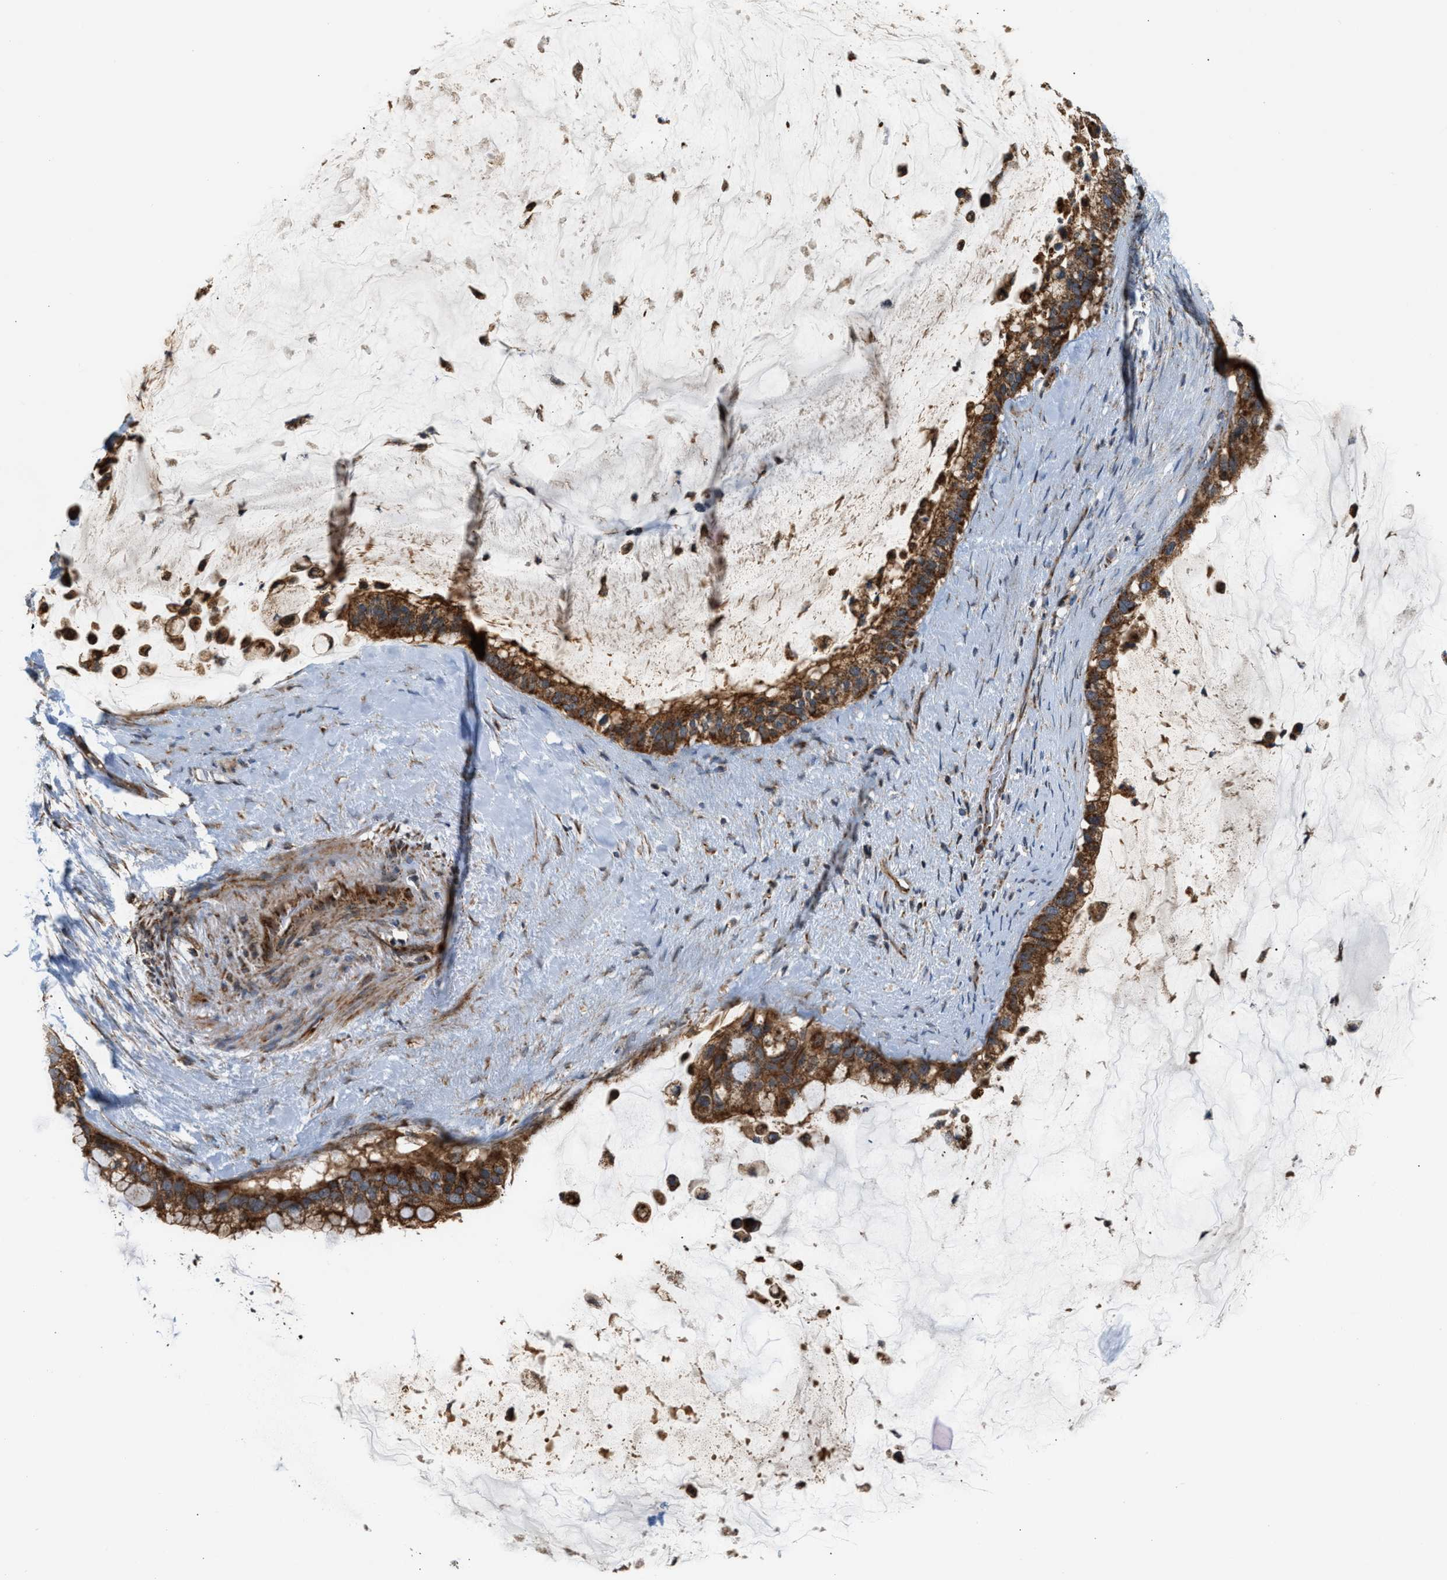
{"staining": {"intensity": "strong", "quantity": ">75%", "location": "cytoplasmic/membranous"}, "tissue": "pancreatic cancer", "cell_type": "Tumor cells", "image_type": "cancer", "snomed": [{"axis": "morphology", "description": "Adenocarcinoma, NOS"}, {"axis": "topography", "description": "Pancreas"}], "caption": "Strong cytoplasmic/membranous expression is identified in about >75% of tumor cells in adenocarcinoma (pancreatic).", "gene": "SGSM2", "patient": {"sex": "male", "age": 41}}